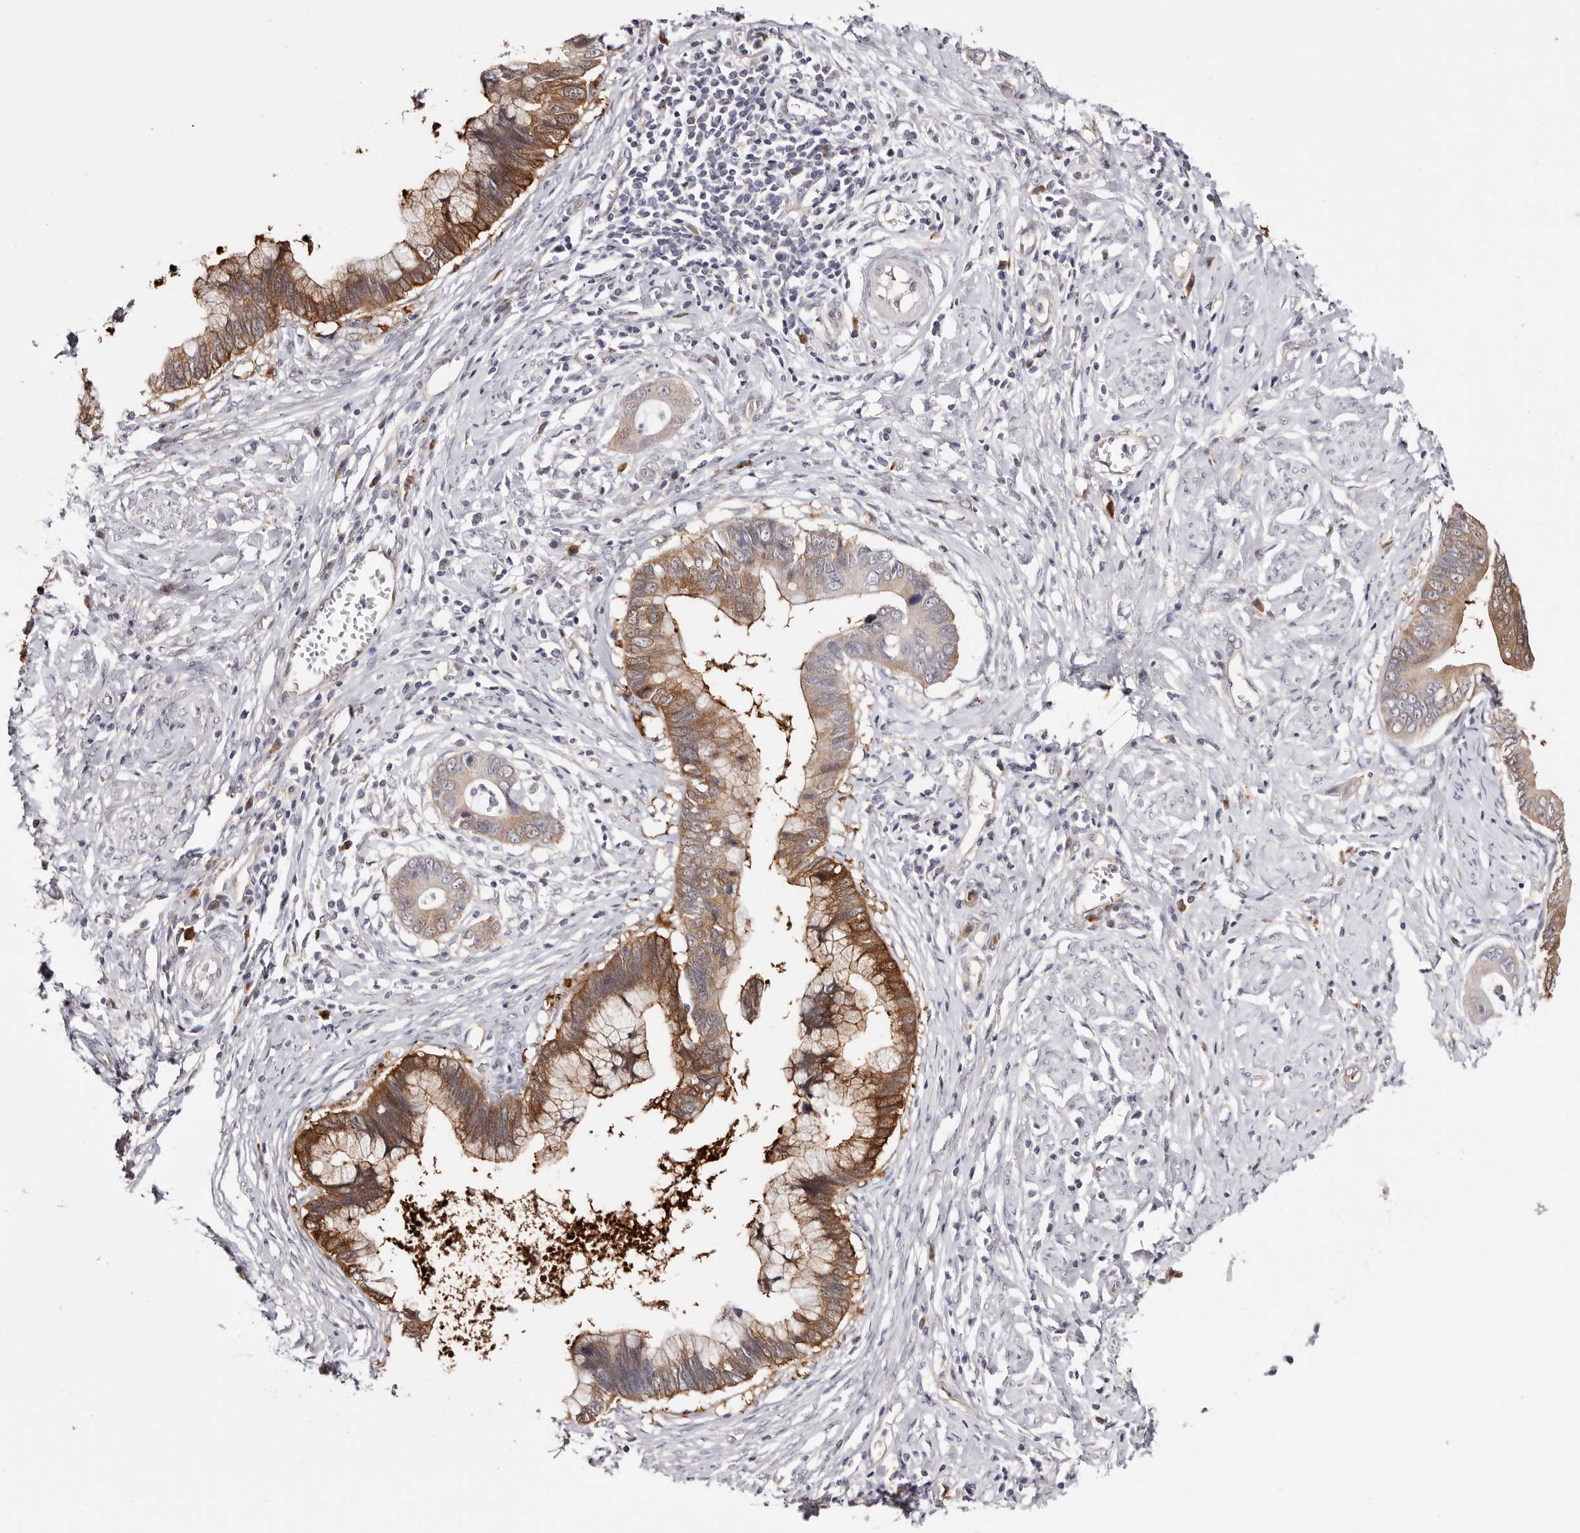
{"staining": {"intensity": "strong", "quantity": ">75%", "location": "cytoplasmic/membranous"}, "tissue": "cervical cancer", "cell_type": "Tumor cells", "image_type": "cancer", "snomed": [{"axis": "morphology", "description": "Adenocarcinoma, NOS"}, {"axis": "topography", "description": "Cervix"}], "caption": "Strong cytoplasmic/membranous positivity for a protein is identified in about >75% of tumor cells of cervical cancer (adenocarcinoma) using IHC.", "gene": "GFOD1", "patient": {"sex": "female", "age": 44}}